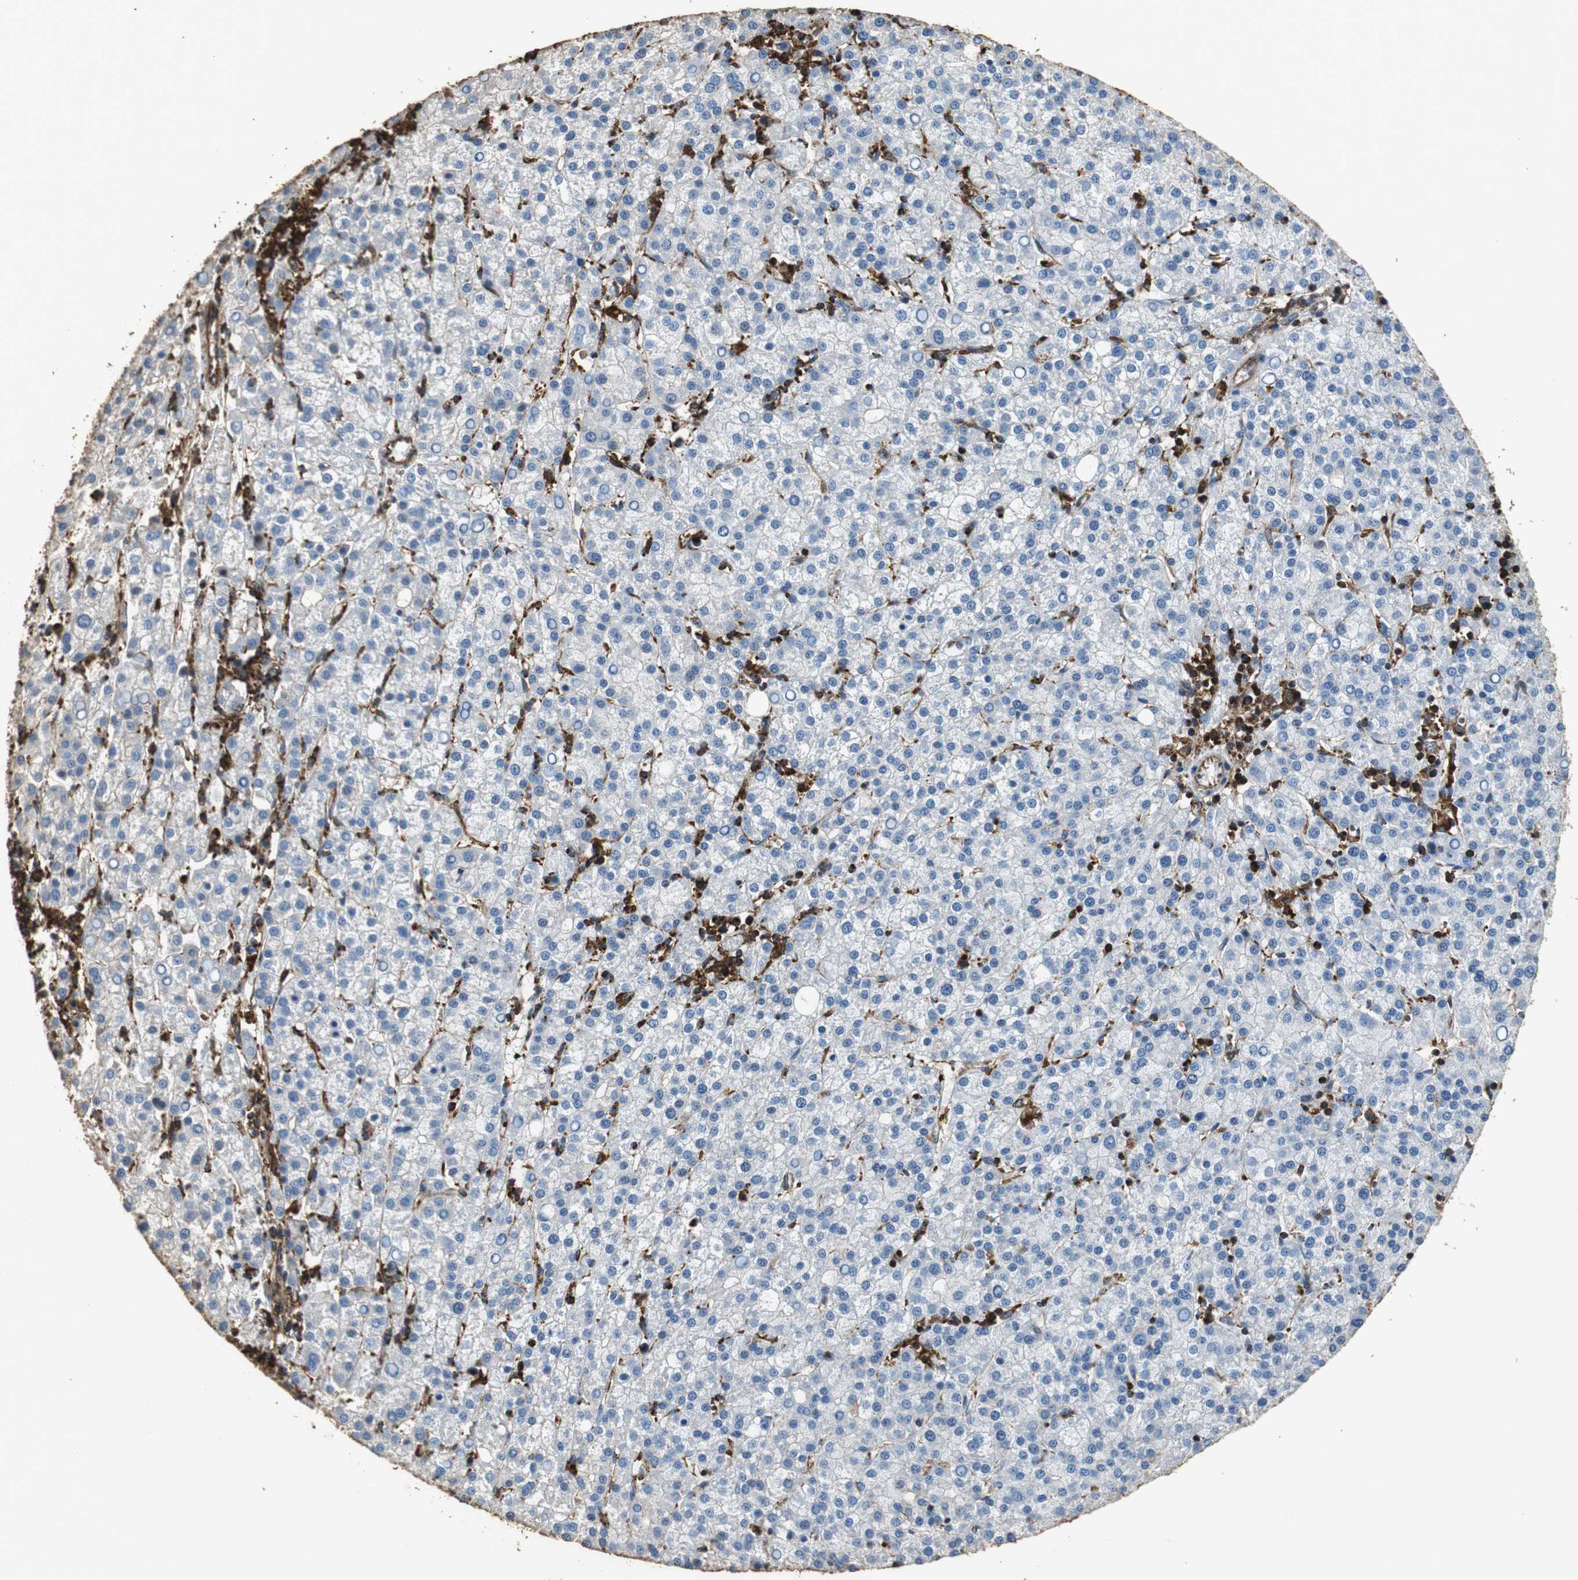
{"staining": {"intensity": "negative", "quantity": "none", "location": "none"}, "tissue": "liver cancer", "cell_type": "Tumor cells", "image_type": "cancer", "snomed": [{"axis": "morphology", "description": "Carcinoma, Hepatocellular, NOS"}, {"axis": "topography", "description": "Liver"}], "caption": "Protein analysis of liver cancer displays no significant positivity in tumor cells.", "gene": "PRKRA", "patient": {"sex": "female", "age": 58}}